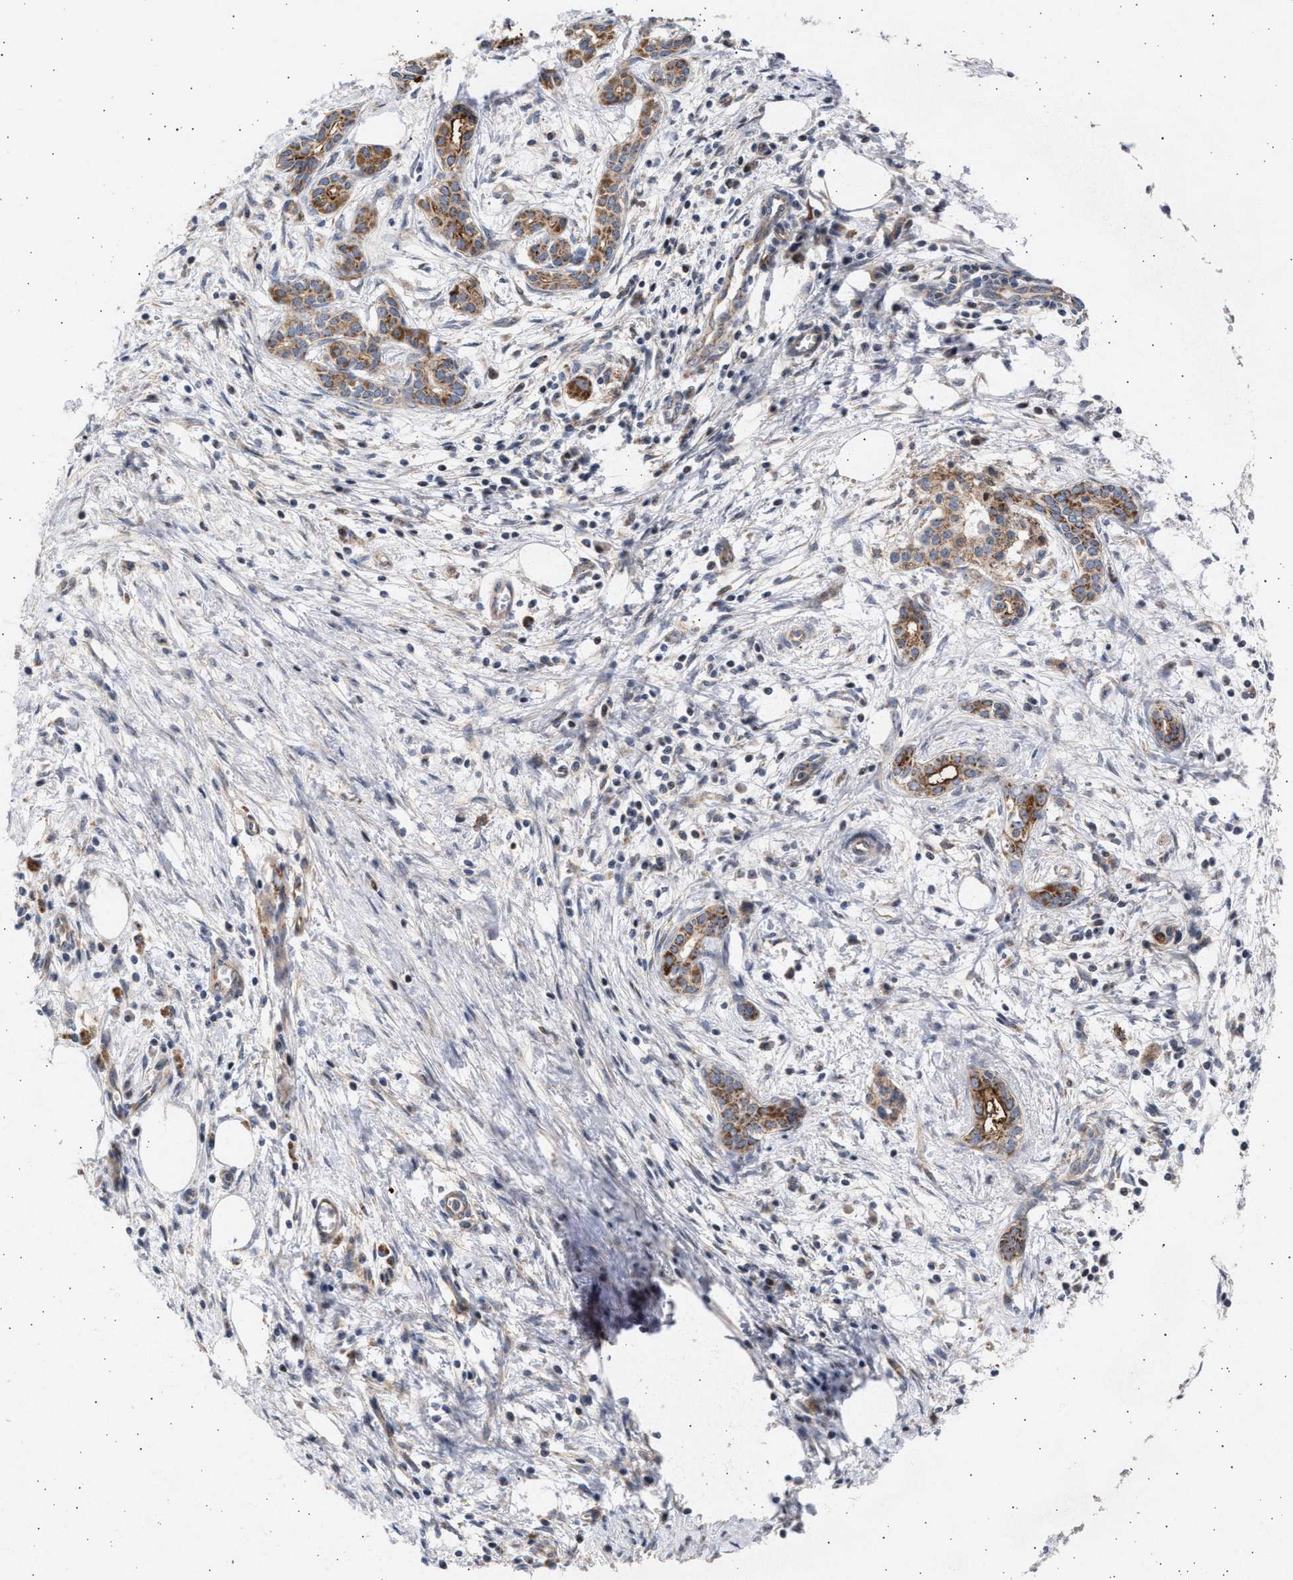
{"staining": {"intensity": "strong", "quantity": ">75%", "location": "cytoplasmic/membranous"}, "tissue": "pancreatic cancer", "cell_type": "Tumor cells", "image_type": "cancer", "snomed": [{"axis": "morphology", "description": "Adenocarcinoma, NOS"}, {"axis": "topography", "description": "Pancreas"}], "caption": "A photomicrograph of human pancreatic cancer stained for a protein shows strong cytoplasmic/membranous brown staining in tumor cells.", "gene": "TTC19", "patient": {"sex": "female", "age": 70}}